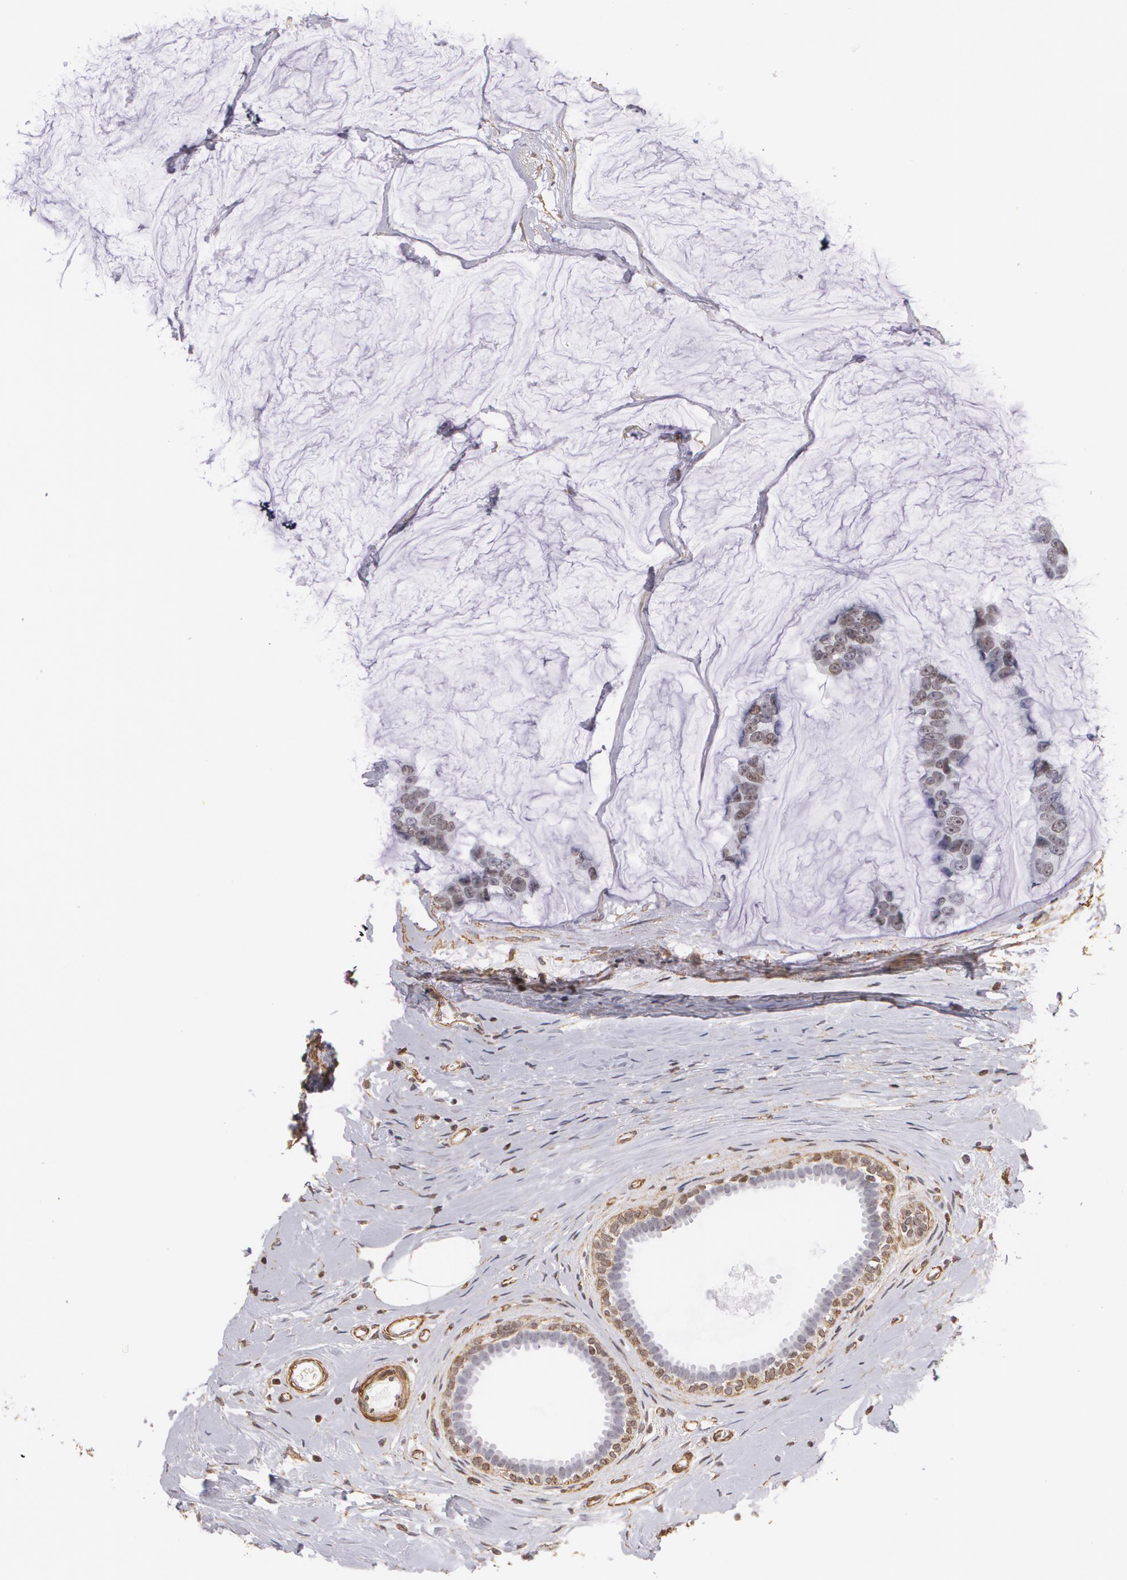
{"staining": {"intensity": "weak", "quantity": "25%-75%", "location": "nuclear"}, "tissue": "breast cancer", "cell_type": "Tumor cells", "image_type": "cancer", "snomed": [{"axis": "morphology", "description": "Normal tissue, NOS"}, {"axis": "morphology", "description": "Duct carcinoma"}, {"axis": "topography", "description": "Breast"}], "caption": "Protein staining demonstrates weak nuclear positivity in approximately 25%-75% of tumor cells in breast intraductal carcinoma.", "gene": "VAMP1", "patient": {"sex": "female", "age": 50}}